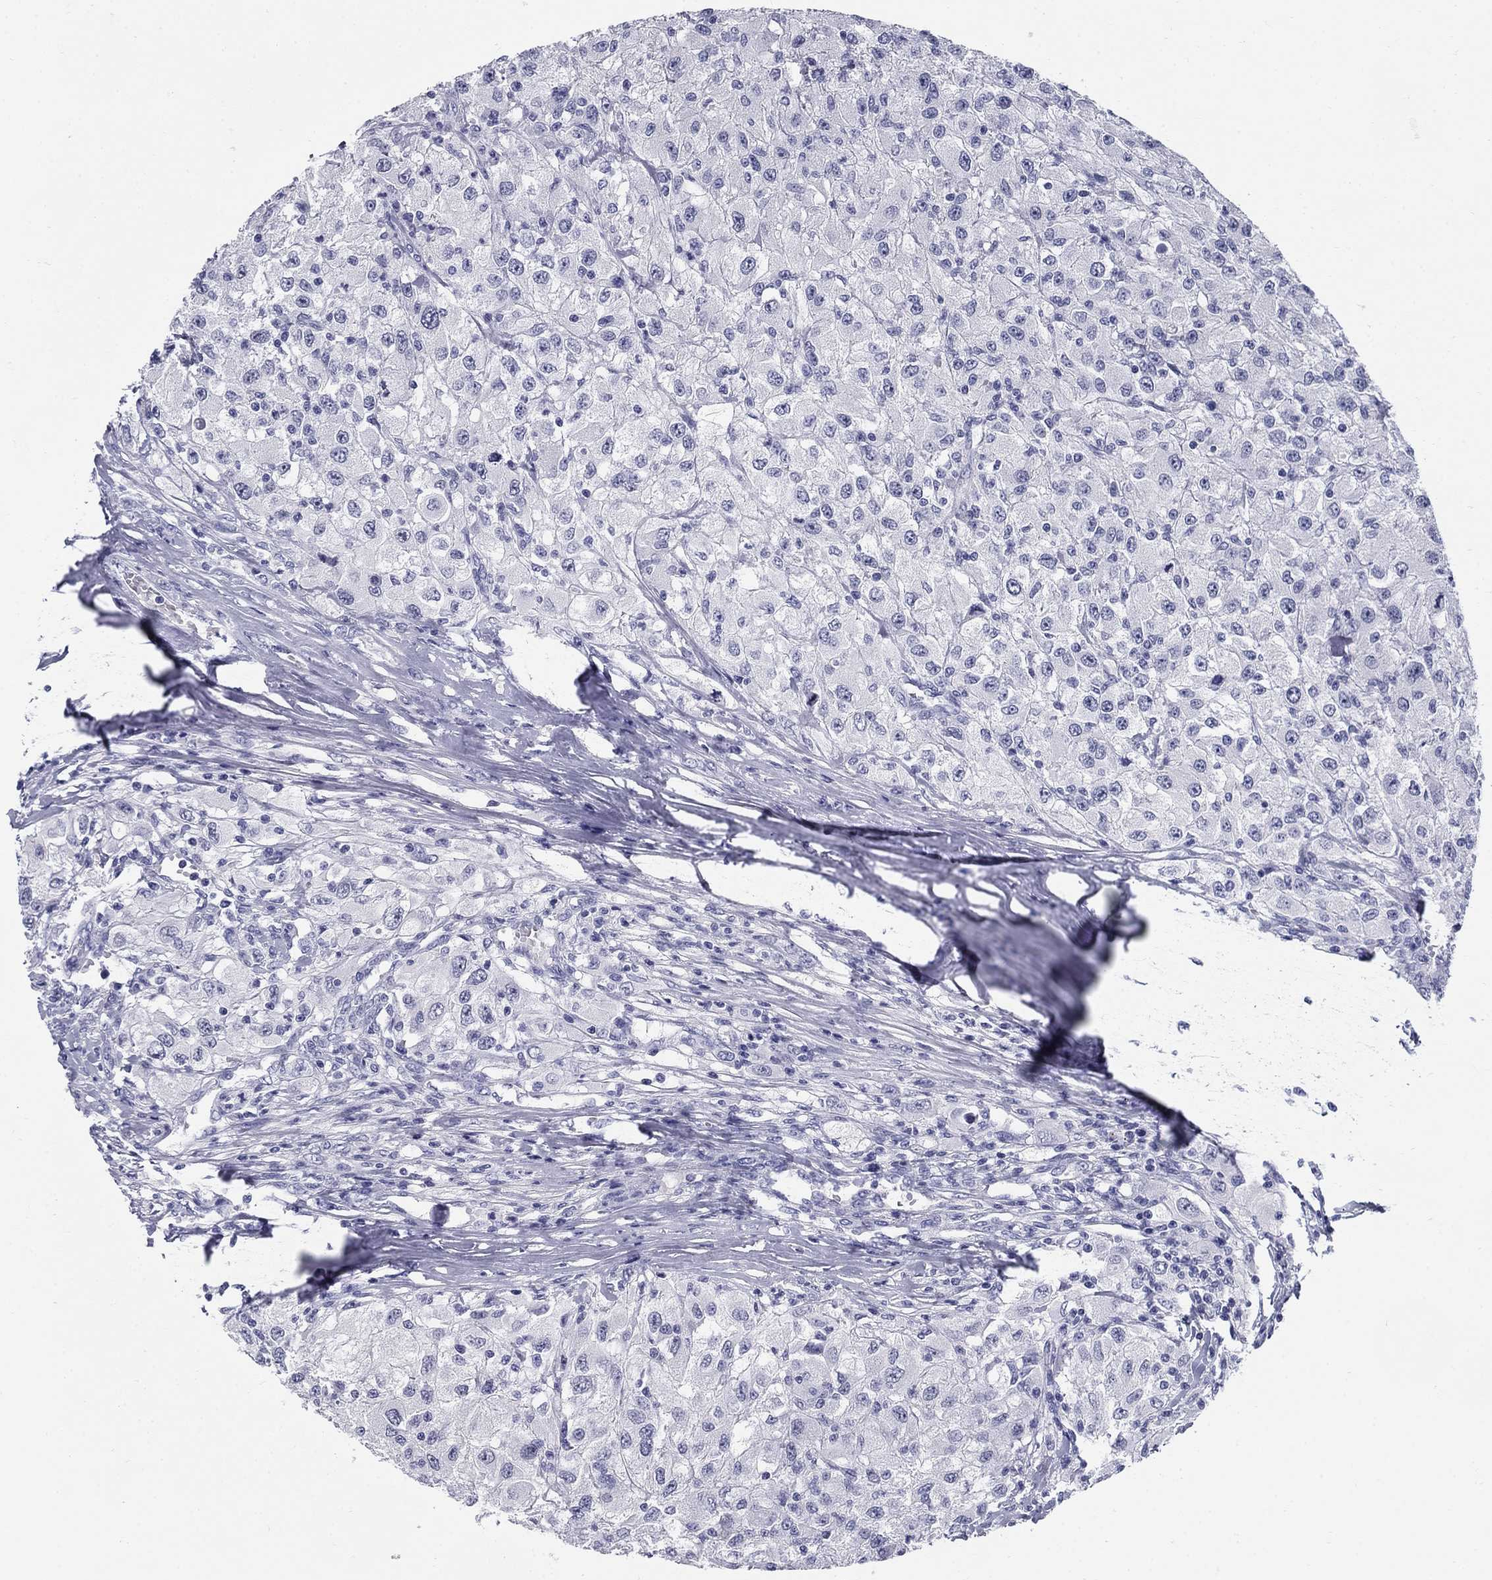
{"staining": {"intensity": "negative", "quantity": "none", "location": "none"}, "tissue": "renal cancer", "cell_type": "Tumor cells", "image_type": "cancer", "snomed": [{"axis": "morphology", "description": "Adenocarcinoma, NOS"}, {"axis": "topography", "description": "Kidney"}], "caption": "A high-resolution image shows IHC staining of adenocarcinoma (renal), which exhibits no significant expression in tumor cells.", "gene": "C4orf19", "patient": {"sex": "female", "age": 67}}